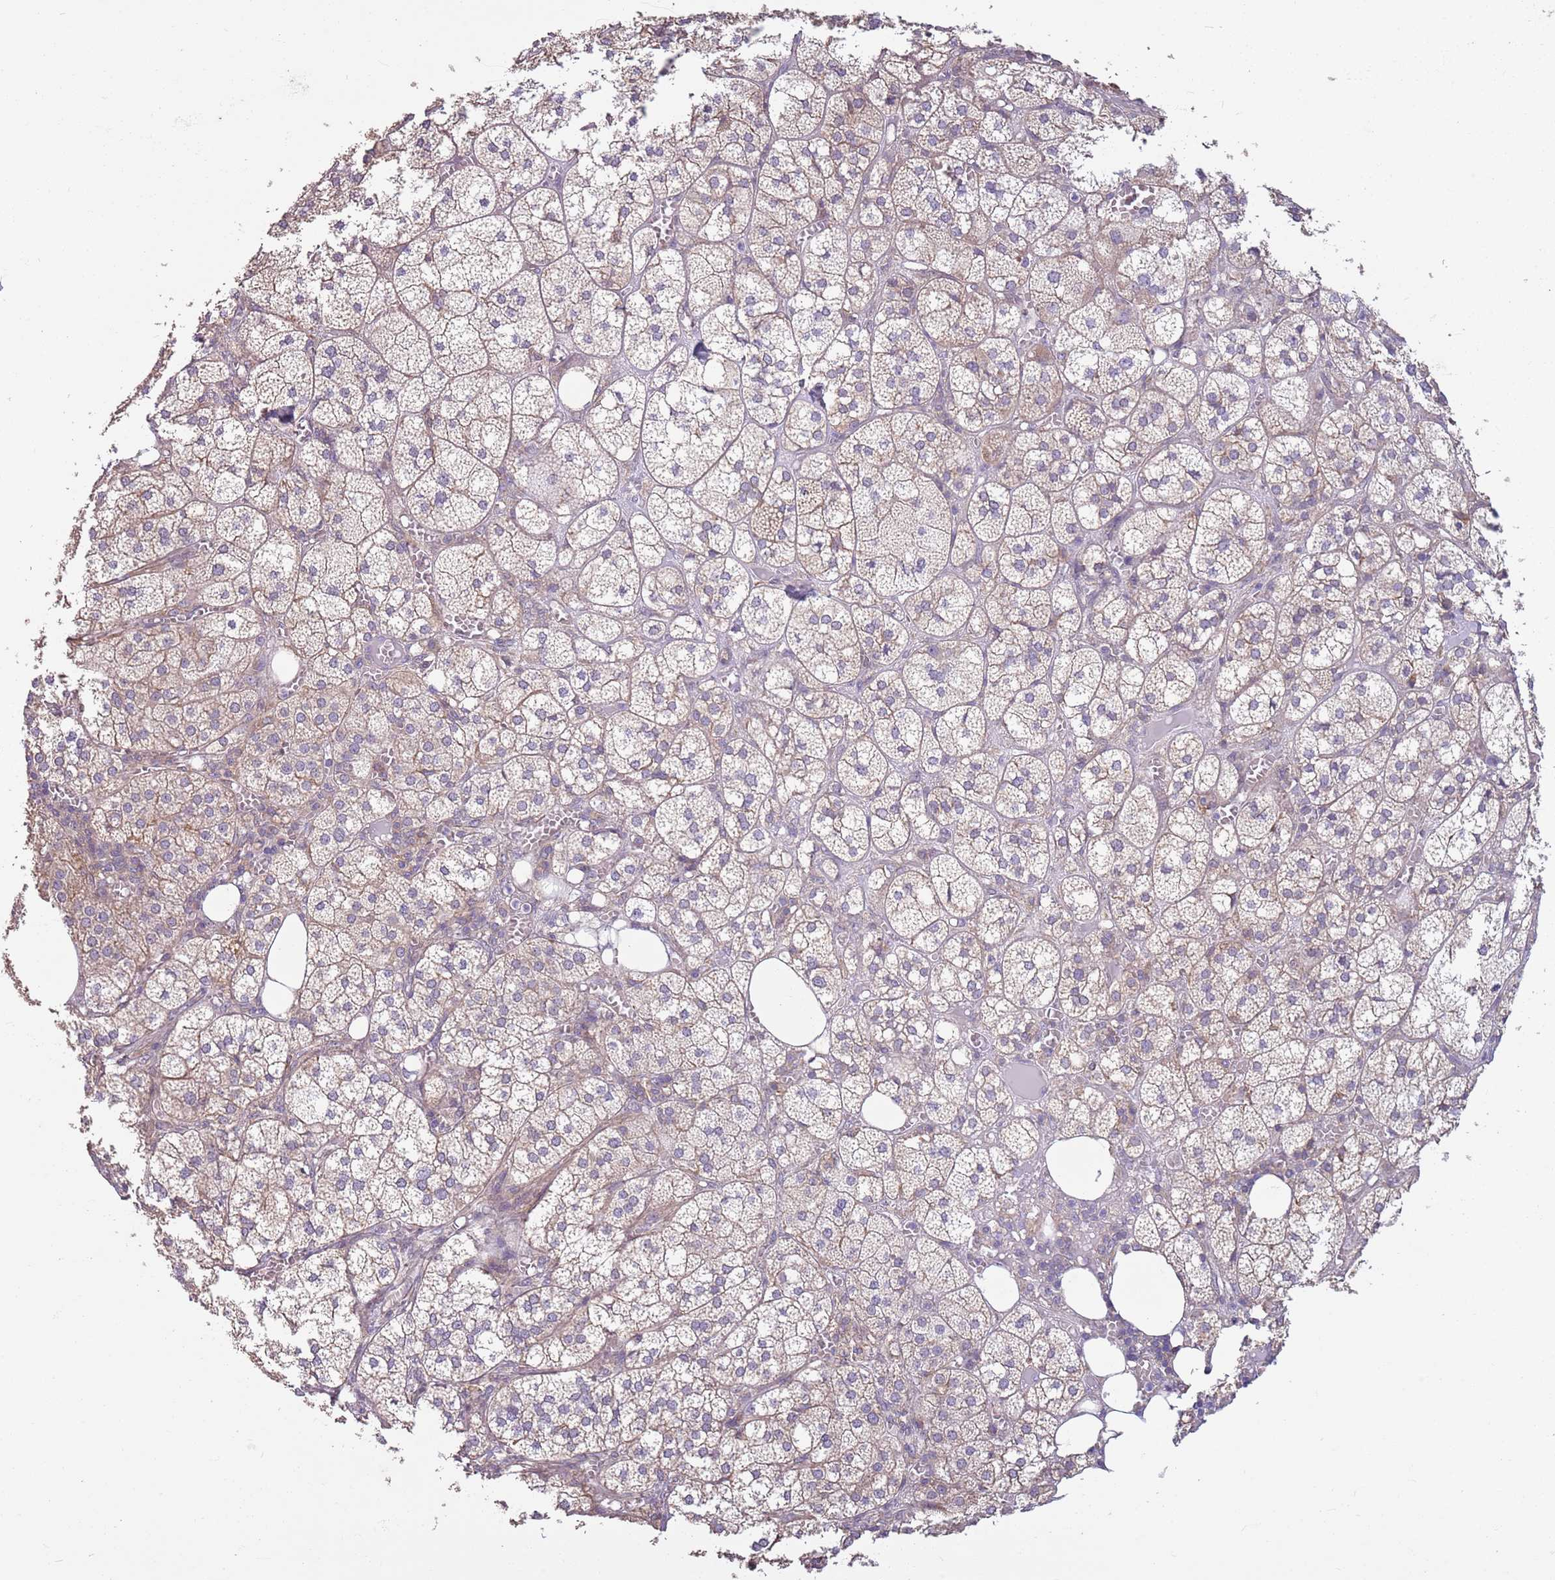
{"staining": {"intensity": "weak", "quantity": "25%-75%", "location": "cytoplasmic/membranous"}, "tissue": "adrenal gland", "cell_type": "Glandular cells", "image_type": "normal", "snomed": [{"axis": "morphology", "description": "Normal tissue, NOS"}, {"axis": "topography", "description": "Adrenal gland"}], "caption": "An image of adrenal gland stained for a protein reveals weak cytoplasmic/membranous brown staining in glandular cells. (brown staining indicates protein expression, while blue staining denotes nuclei).", "gene": "CAPN9", "patient": {"sex": "female", "age": 61}}